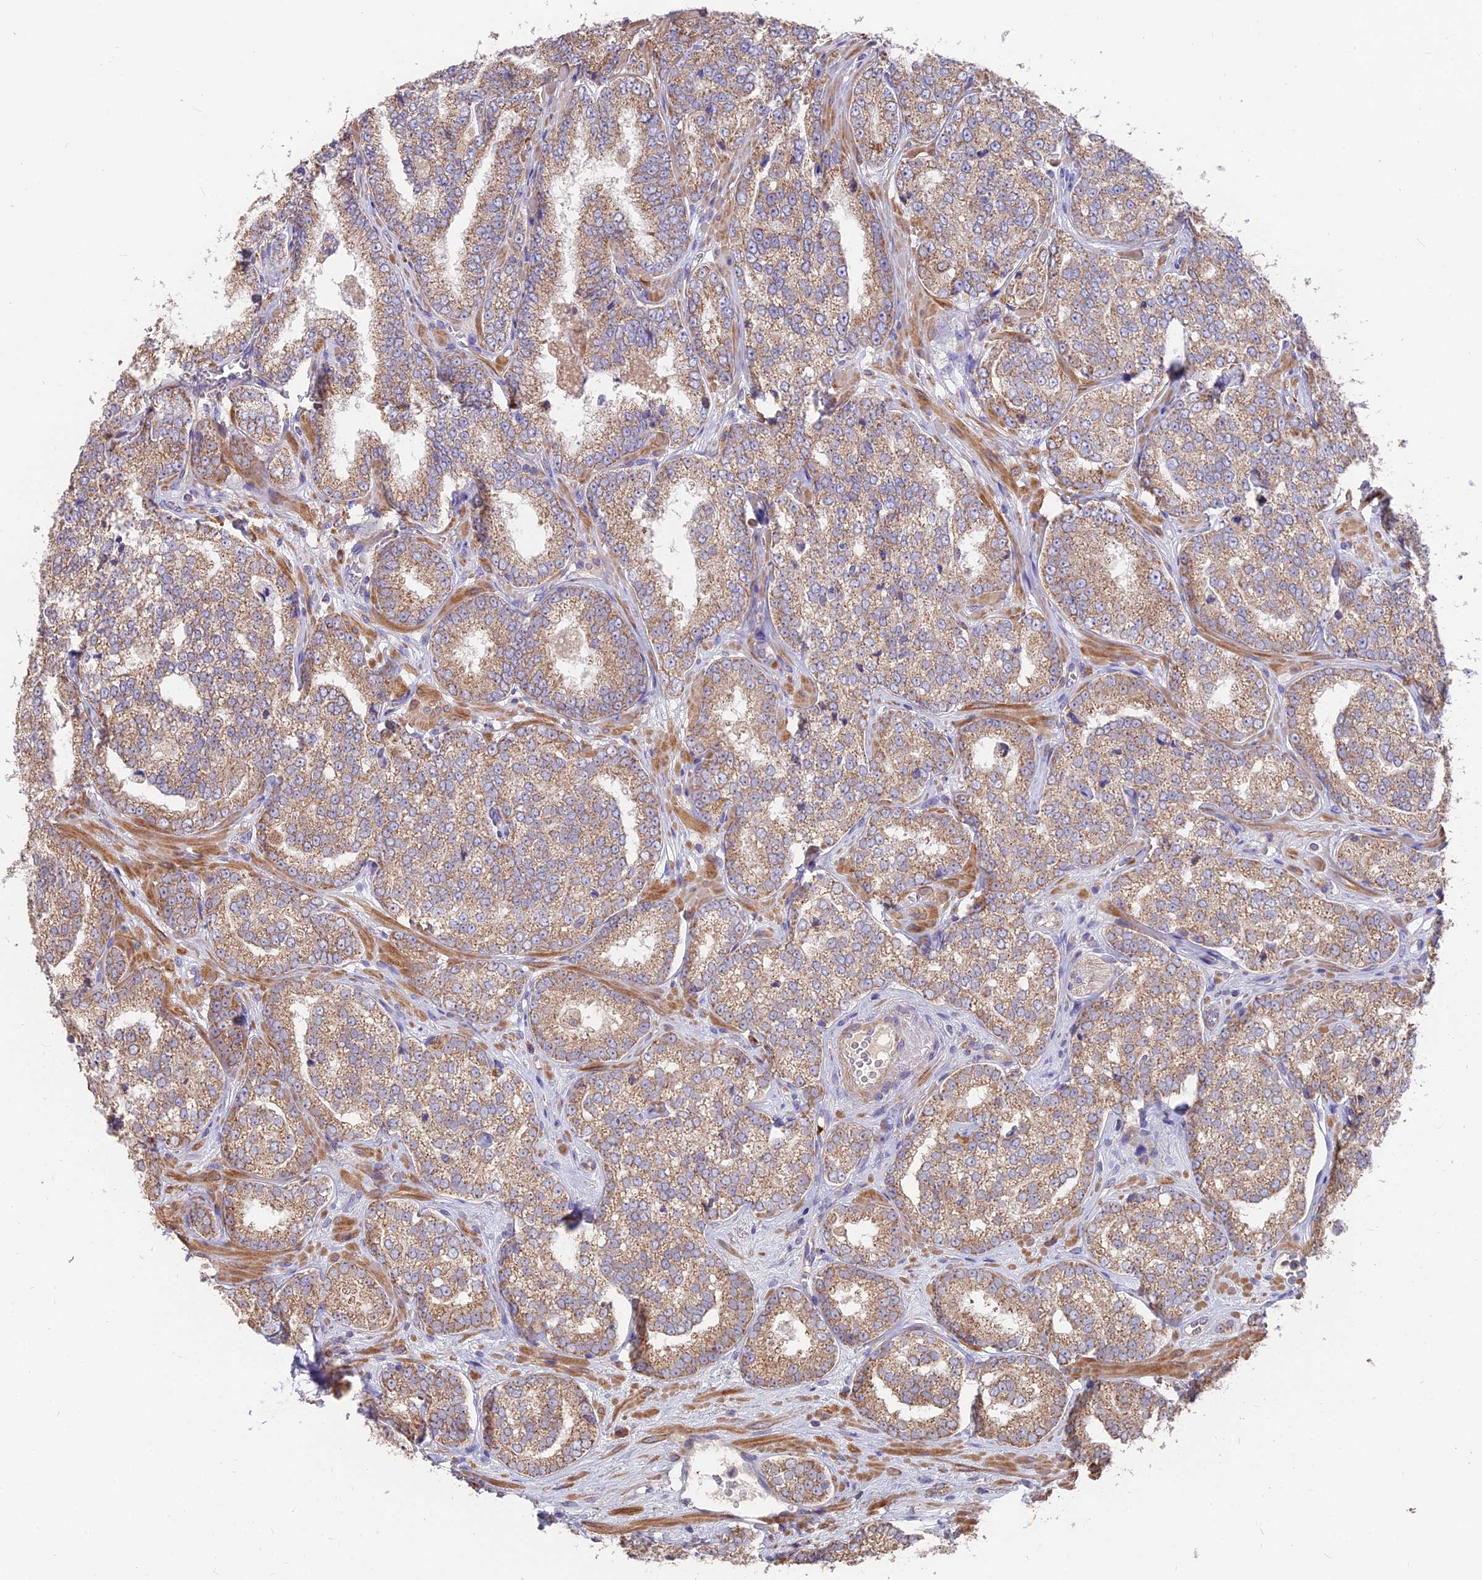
{"staining": {"intensity": "moderate", "quantity": ">75%", "location": "cytoplasmic/membranous"}, "tissue": "prostate cancer", "cell_type": "Tumor cells", "image_type": "cancer", "snomed": [{"axis": "morphology", "description": "Normal tissue, NOS"}, {"axis": "morphology", "description": "Adenocarcinoma, High grade"}, {"axis": "topography", "description": "Prostate"}], "caption": "High-grade adenocarcinoma (prostate) stained for a protein shows moderate cytoplasmic/membranous positivity in tumor cells.", "gene": "IFT22", "patient": {"sex": "male", "age": 83}}